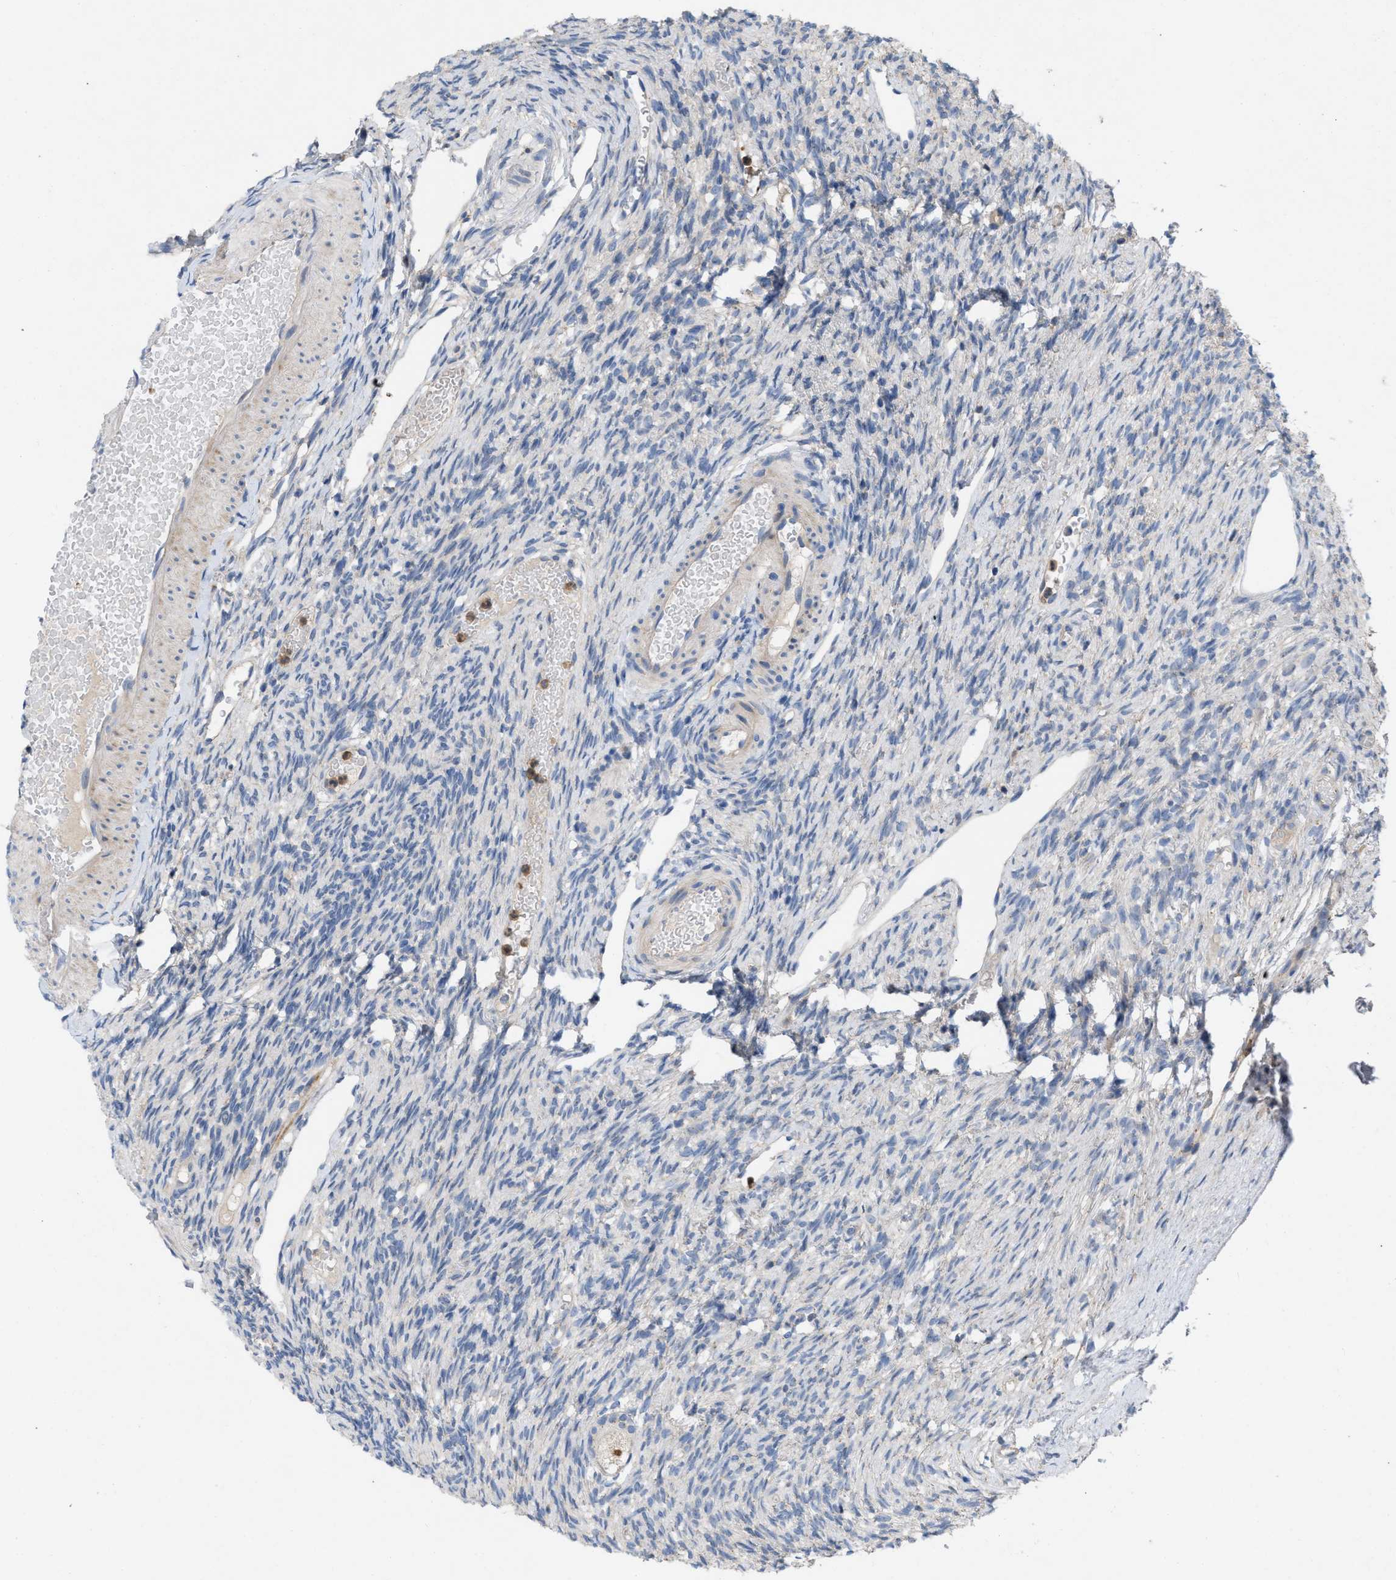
{"staining": {"intensity": "negative", "quantity": "none", "location": "none"}, "tissue": "ovary", "cell_type": "Follicle cells", "image_type": "normal", "snomed": [{"axis": "morphology", "description": "Normal tissue, NOS"}, {"axis": "topography", "description": "Ovary"}], "caption": "Protein analysis of benign ovary demonstrates no significant staining in follicle cells.", "gene": "PLPPR5", "patient": {"sex": "female", "age": 33}}